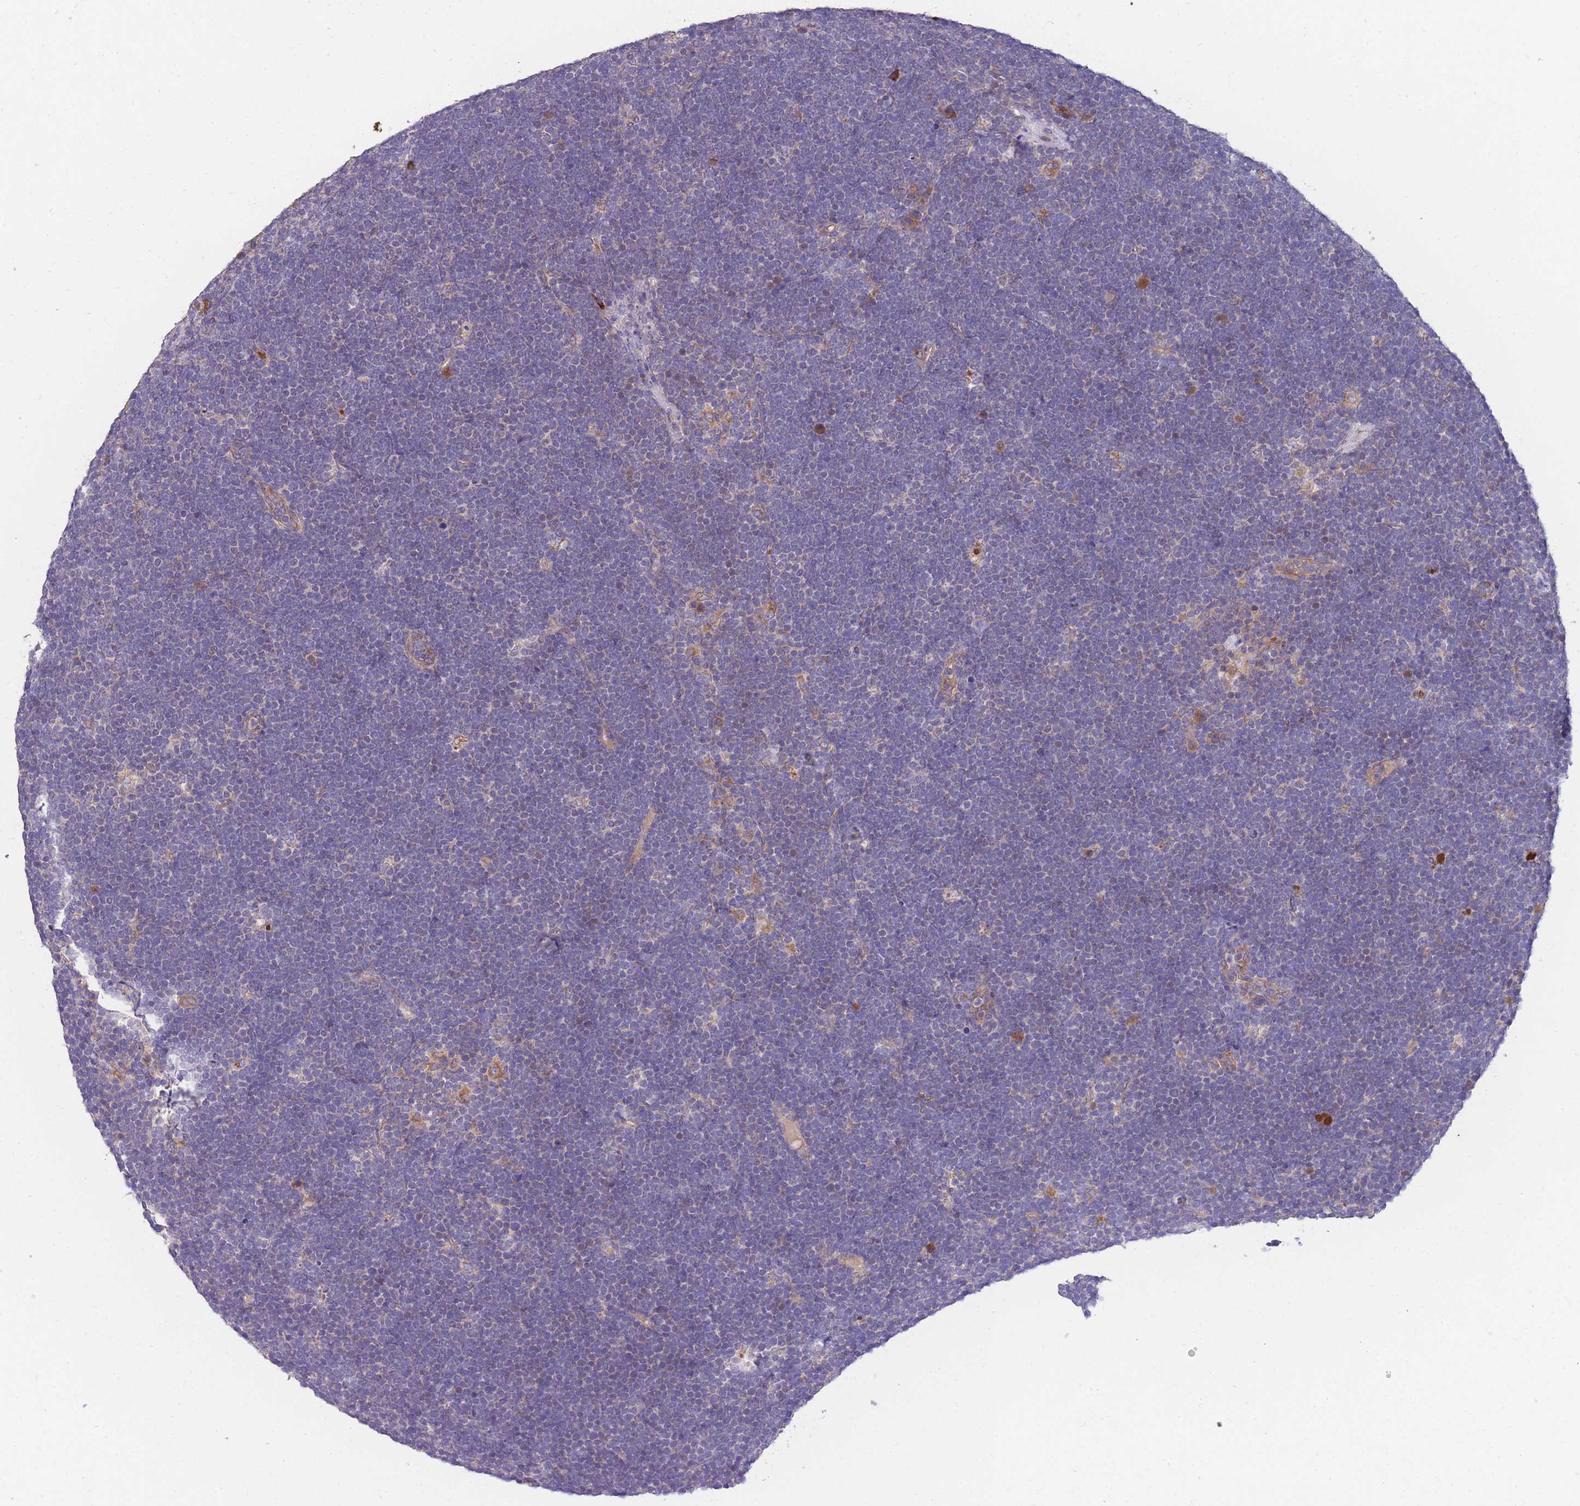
{"staining": {"intensity": "negative", "quantity": "none", "location": "none"}, "tissue": "lymphoma", "cell_type": "Tumor cells", "image_type": "cancer", "snomed": [{"axis": "morphology", "description": "Malignant lymphoma, non-Hodgkin's type, High grade"}, {"axis": "topography", "description": "Lymph node"}], "caption": "Immunohistochemical staining of high-grade malignant lymphoma, non-Hodgkin's type reveals no significant positivity in tumor cells.", "gene": "STIM2", "patient": {"sex": "male", "age": 13}}